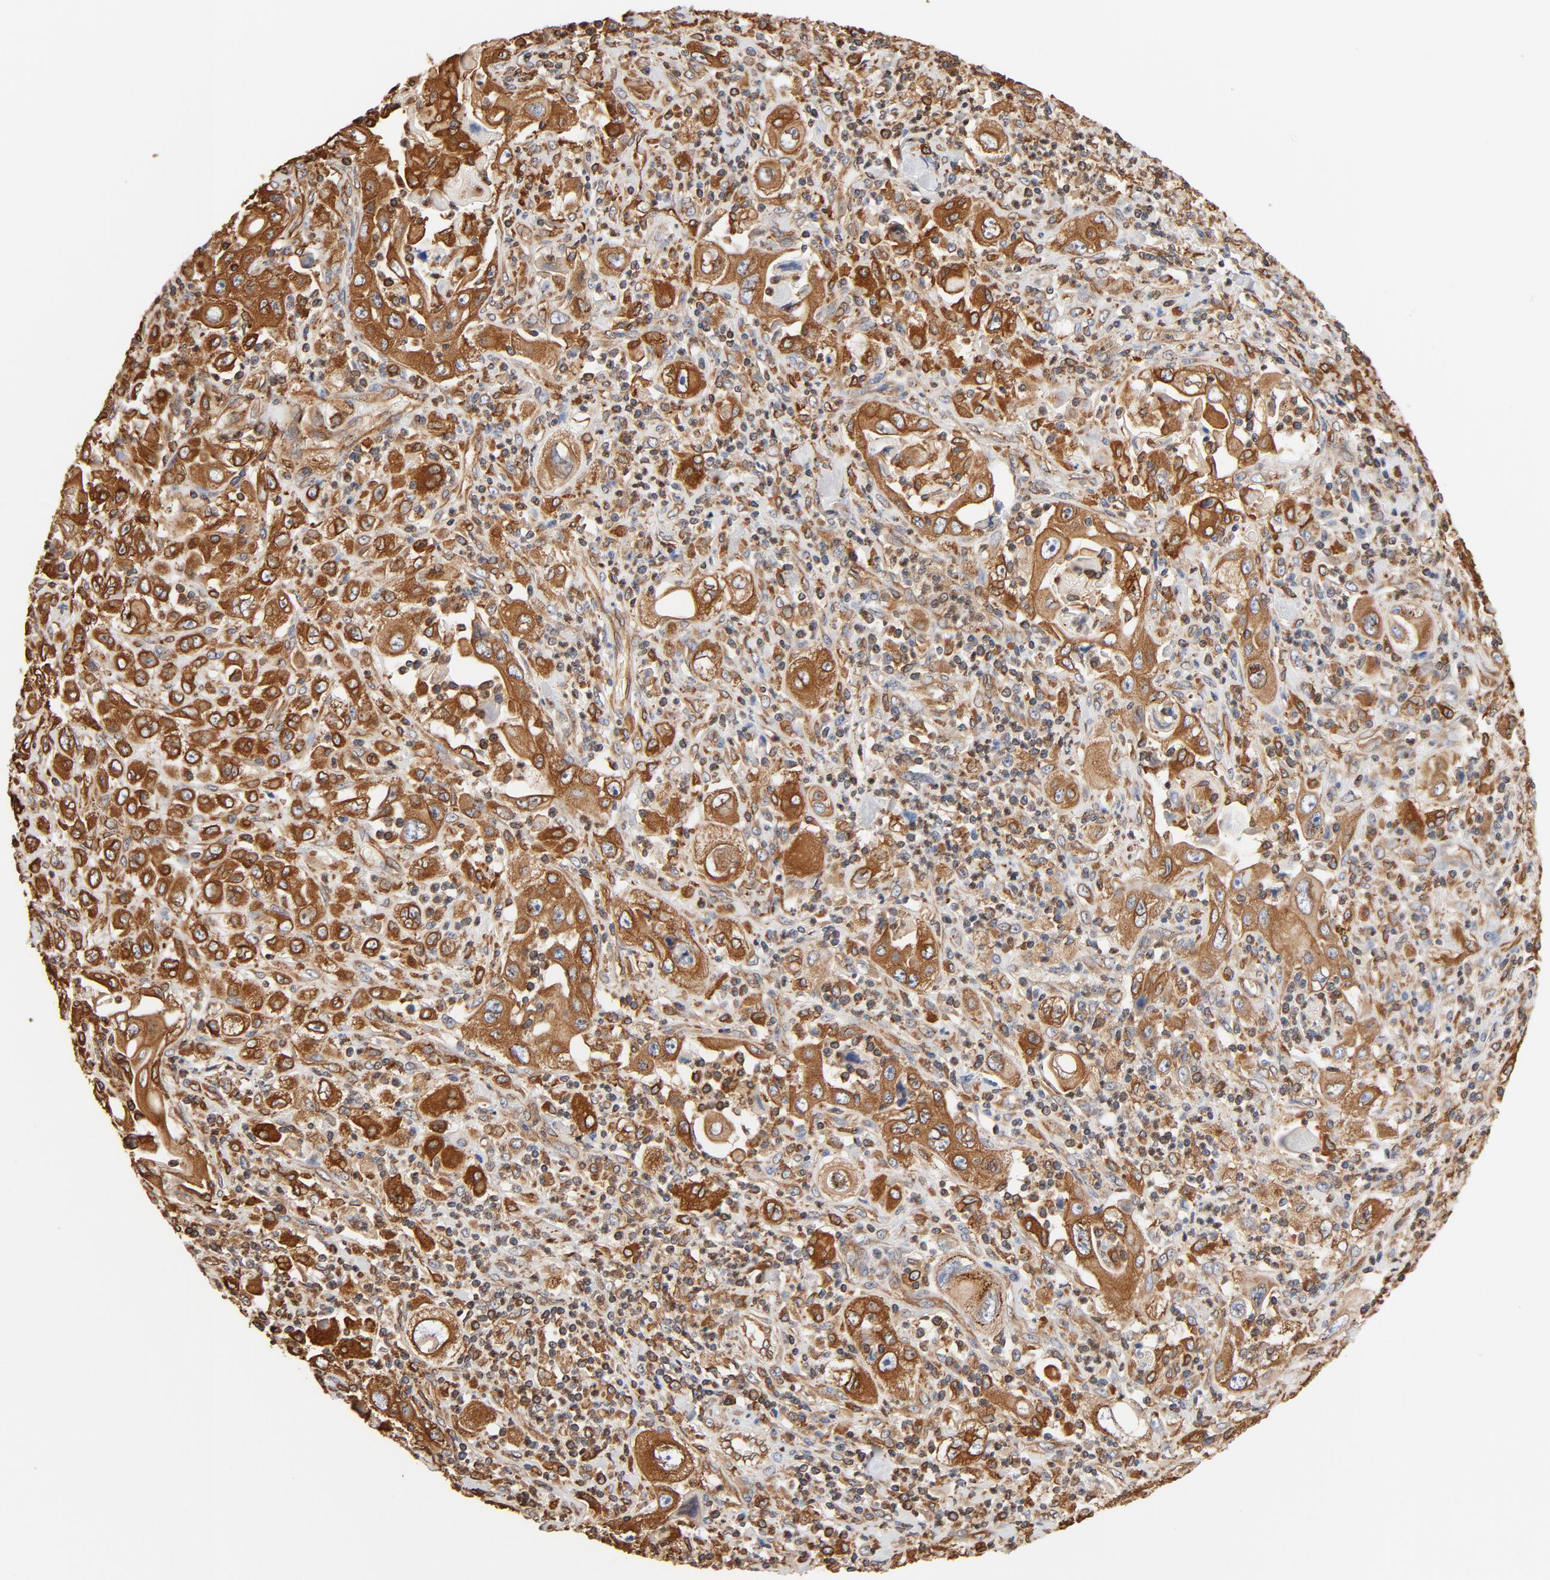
{"staining": {"intensity": "strong", "quantity": ">75%", "location": "cytoplasmic/membranous"}, "tissue": "pancreatic cancer", "cell_type": "Tumor cells", "image_type": "cancer", "snomed": [{"axis": "morphology", "description": "Adenocarcinoma, NOS"}, {"axis": "topography", "description": "Pancreas"}], "caption": "Pancreatic adenocarcinoma stained with DAB IHC displays high levels of strong cytoplasmic/membranous staining in approximately >75% of tumor cells.", "gene": "BCAP31", "patient": {"sex": "male", "age": 70}}